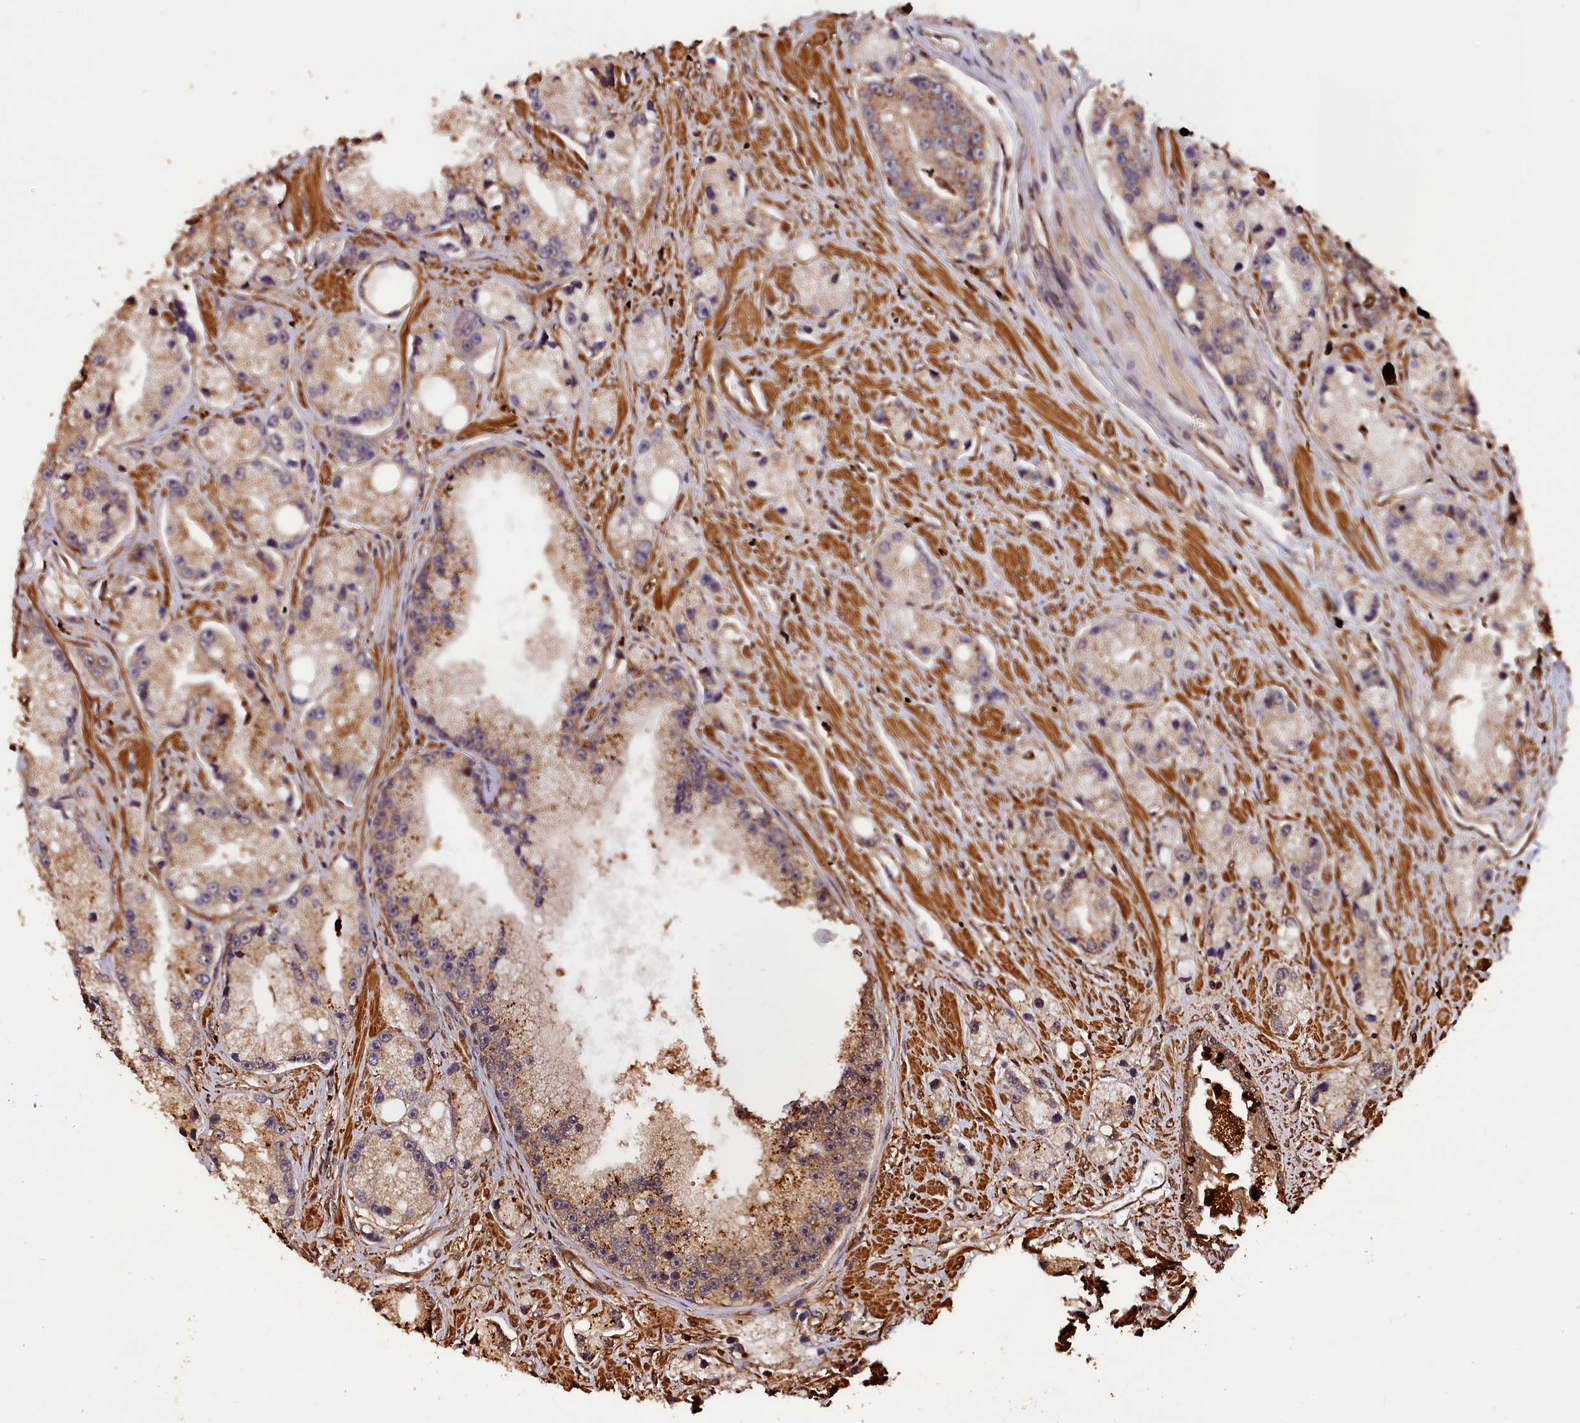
{"staining": {"intensity": "weak", "quantity": "25%-75%", "location": "cytoplasmic/membranous"}, "tissue": "prostate cancer", "cell_type": "Tumor cells", "image_type": "cancer", "snomed": [{"axis": "morphology", "description": "Adenocarcinoma, High grade"}, {"axis": "topography", "description": "Prostate"}], "caption": "Tumor cells exhibit low levels of weak cytoplasmic/membranous staining in about 25%-75% of cells in prostate high-grade adenocarcinoma.", "gene": "MMP15", "patient": {"sex": "male", "age": 74}}